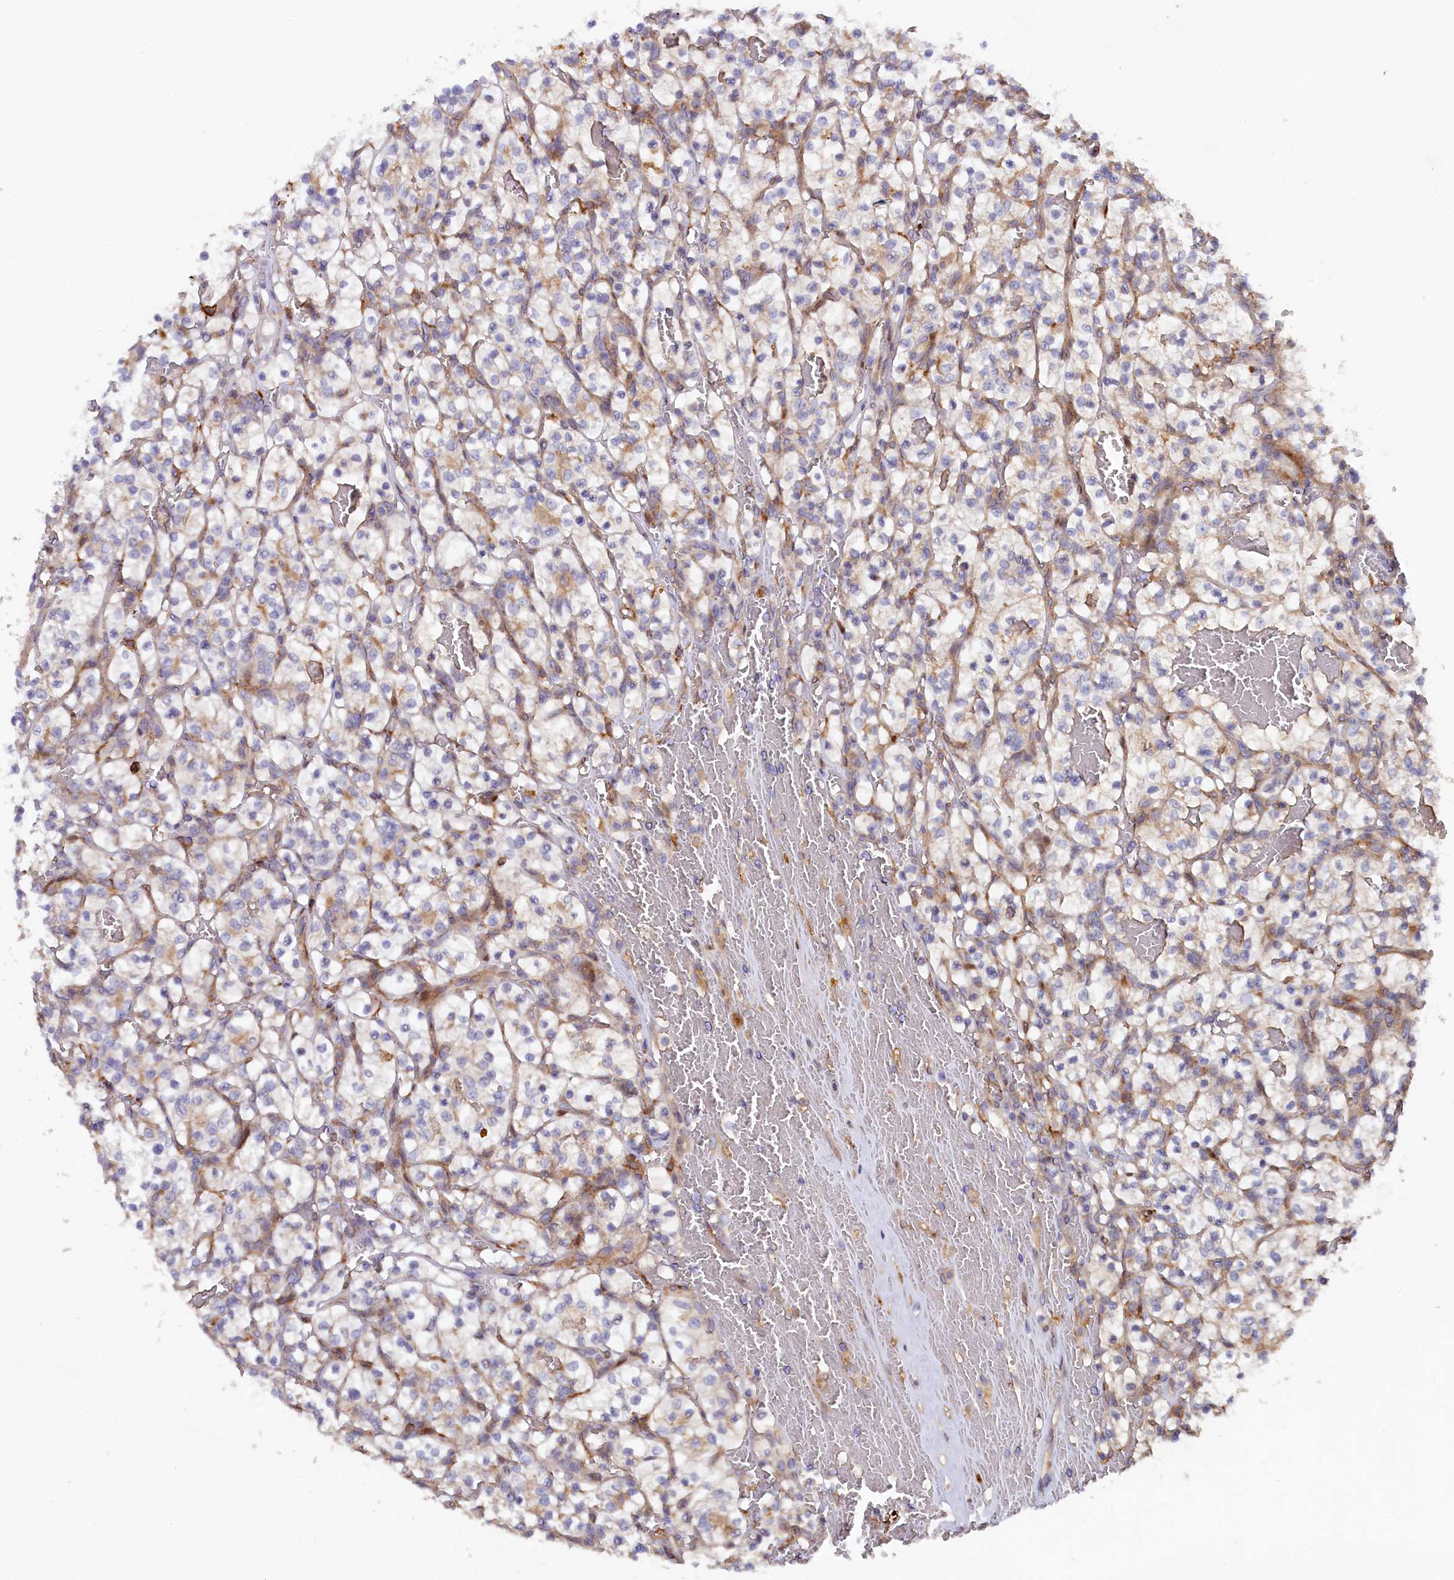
{"staining": {"intensity": "negative", "quantity": "none", "location": "none"}, "tissue": "renal cancer", "cell_type": "Tumor cells", "image_type": "cancer", "snomed": [{"axis": "morphology", "description": "Adenocarcinoma, NOS"}, {"axis": "topography", "description": "Kidney"}], "caption": "DAB immunohistochemical staining of renal cancer (adenocarcinoma) reveals no significant staining in tumor cells.", "gene": "FERMT1", "patient": {"sex": "female", "age": 57}}